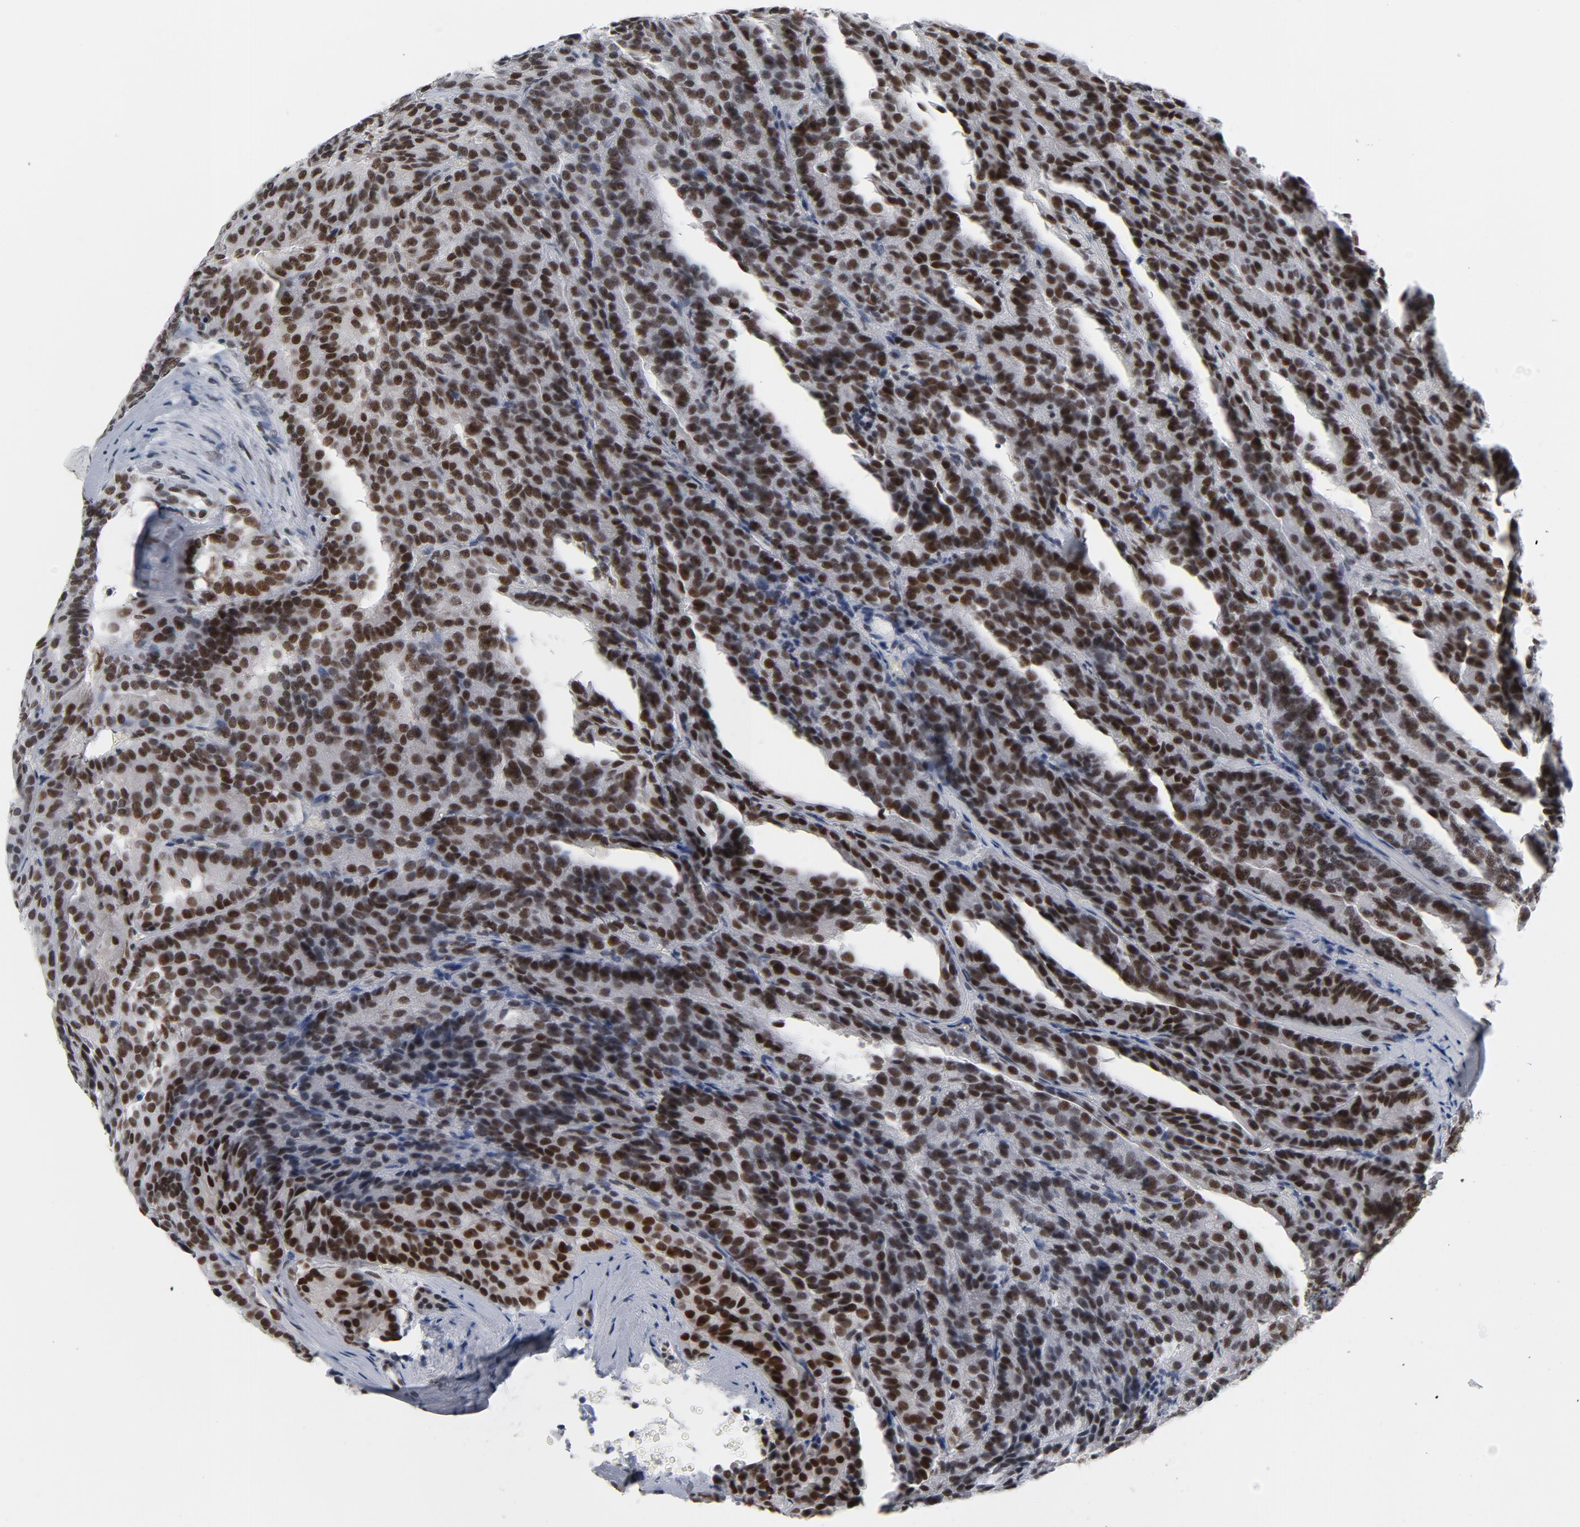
{"staining": {"intensity": "strong", "quantity": ">75%", "location": "nuclear"}, "tissue": "renal cancer", "cell_type": "Tumor cells", "image_type": "cancer", "snomed": [{"axis": "morphology", "description": "Adenocarcinoma, NOS"}, {"axis": "topography", "description": "Kidney"}], "caption": "Renal cancer tissue shows strong nuclear expression in about >75% of tumor cells, visualized by immunohistochemistry.", "gene": "CSTF2", "patient": {"sex": "male", "age": 46}}